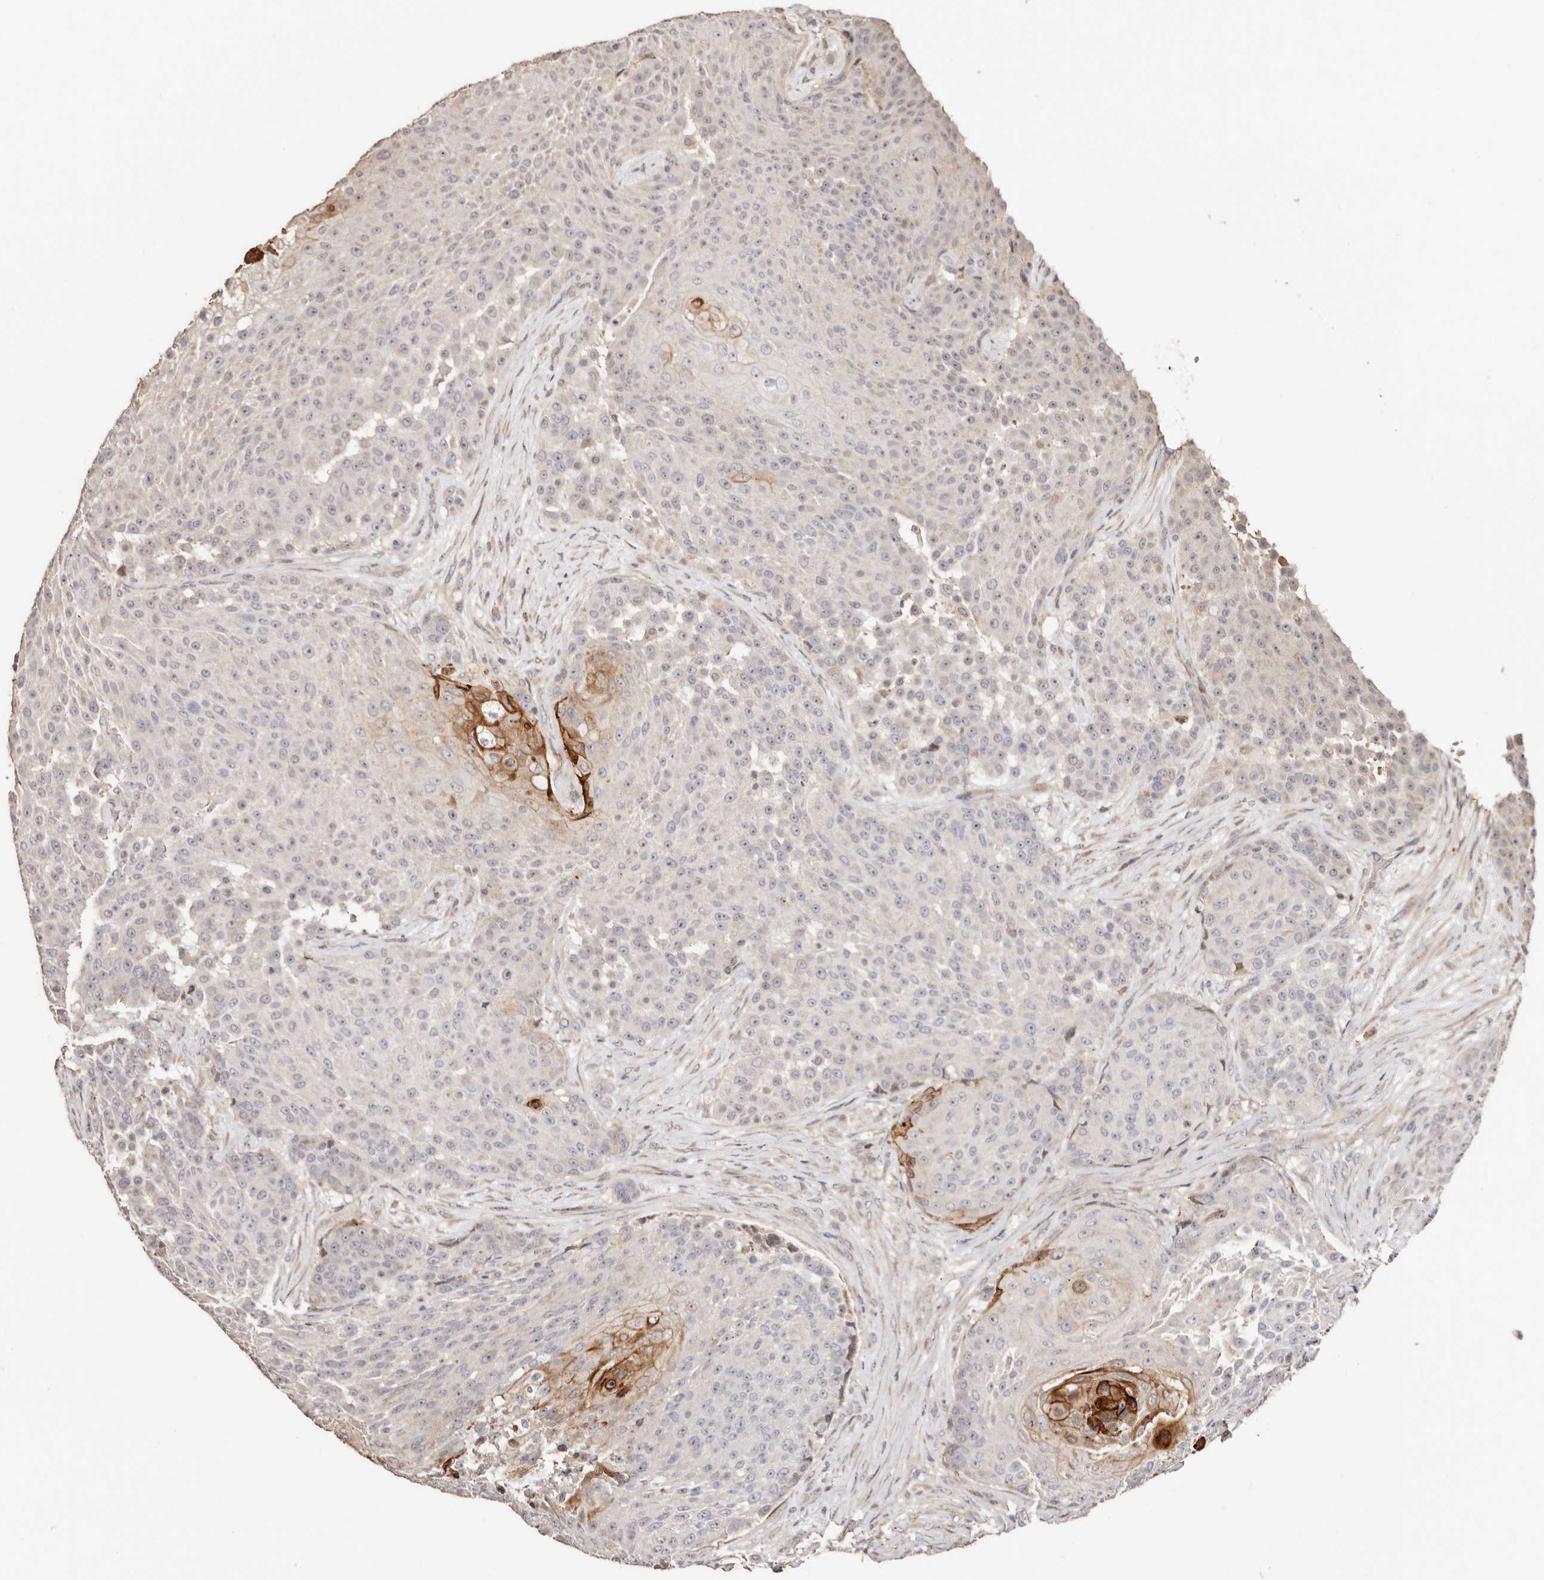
{"staining": {"intensity": "negative", "quantity": "none", "location": "none"}, "tissue": "urothelial cancer", "cell_type": "Tumor cells", "image_type": "cancer", "snomed": [{"axis": "morphology", "description": "Urothelial carcinoma, High grade"}, {"axis": "topography", "description": "Urinary bladder"}], "caption": "The micrograph displays no significant staining in tumor cells of urothelial cancer.", "gene": "APOL6", "patient": {"sex": "female", "age": 63}}